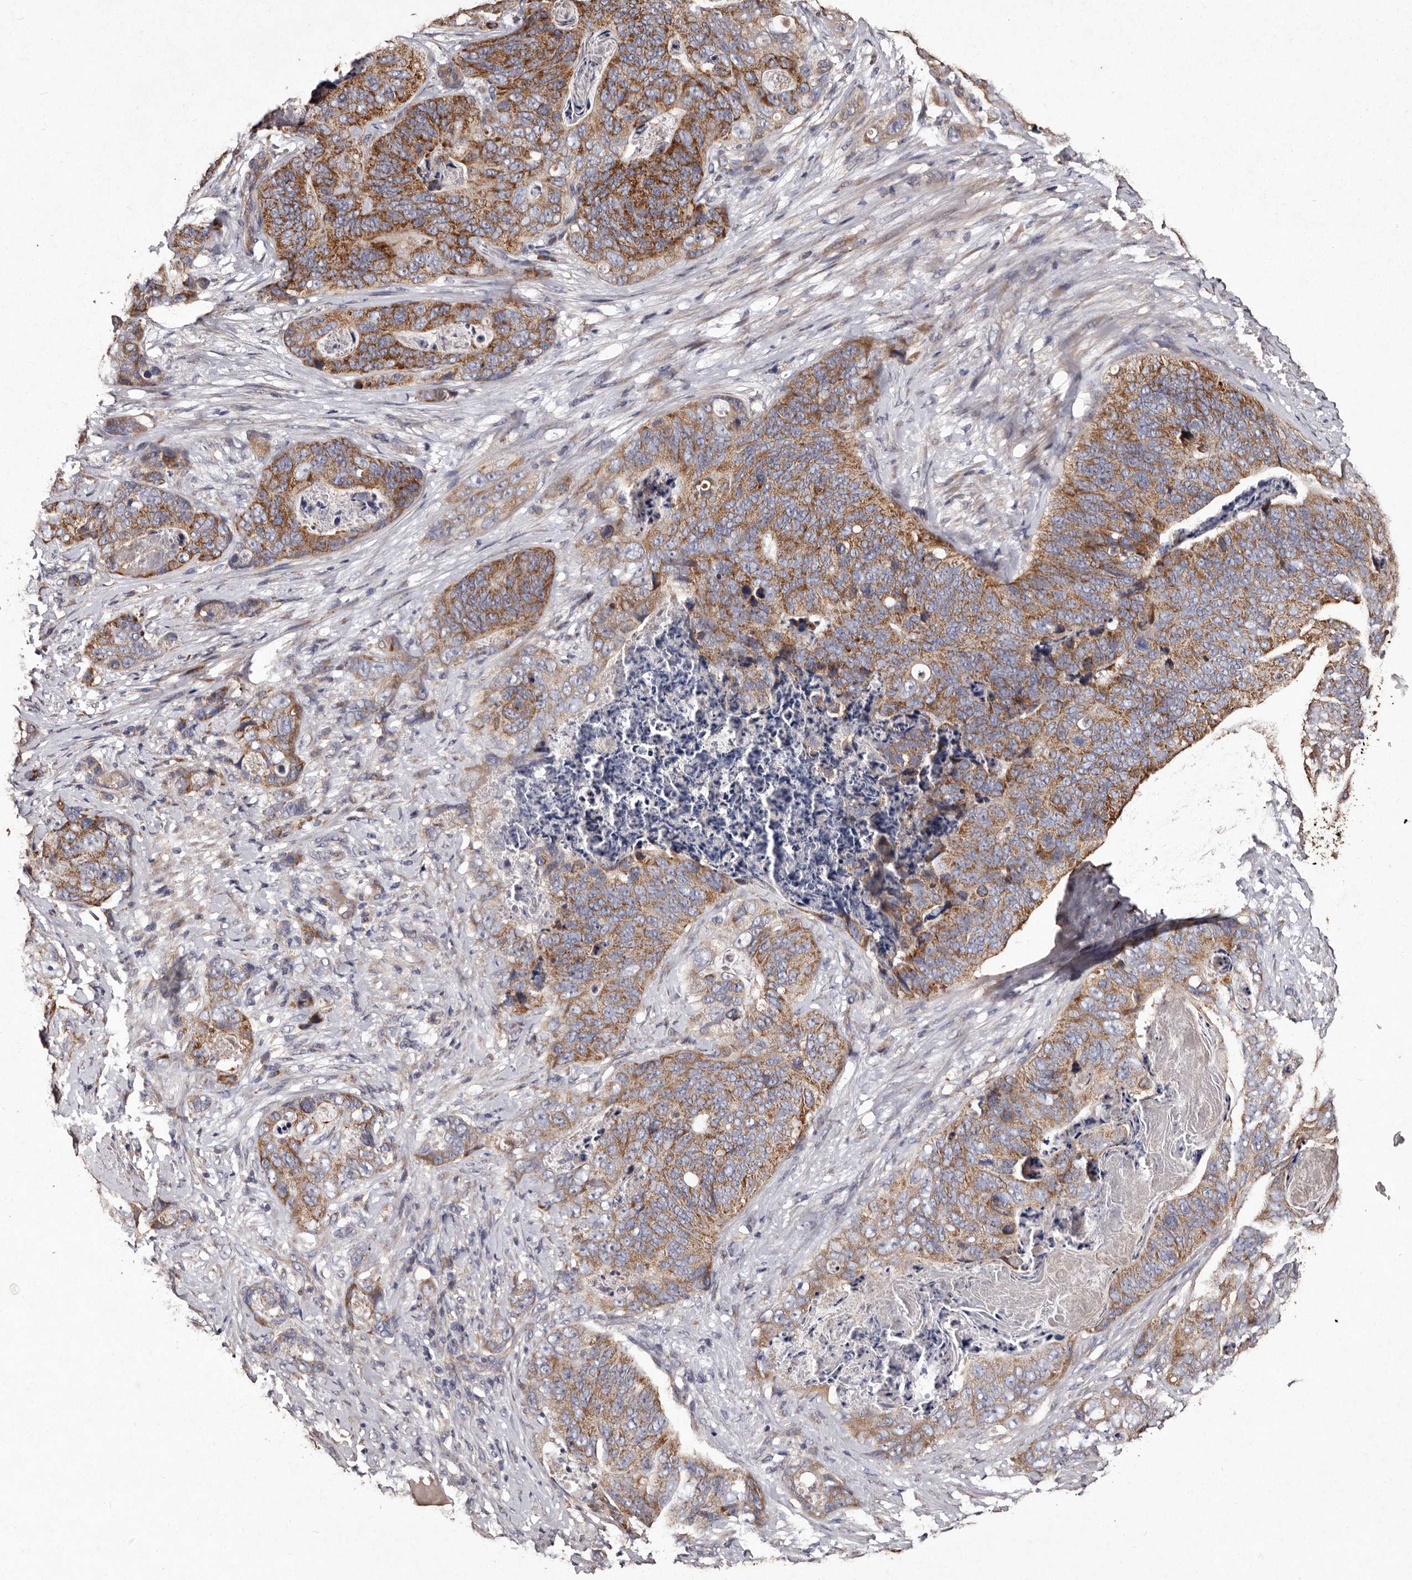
{"staining": {"intensity": "moderate", "quantity": ">75%", "location": "cytoplasmic/membranous"}, "tissue": "stomach cancer", "cell_type": "Tumor cells", "image_type": "cancer", "snomed": [{"axis": "morphology", "description": "Normal tissue, NOS"}, {"axis": "morphology", "description": "Adenocarcinoma, NOS"}, {"axis": "topography", "description": "Stomach"}], "caption": "The histopathology image shows a brown stain indicating the presence of a protein in the cytoplasmic/membranous of tumor cells in stomach adenocarcinoma.", "gene": "TFB1M", "patient": {"sex": "female", "age": 89}}